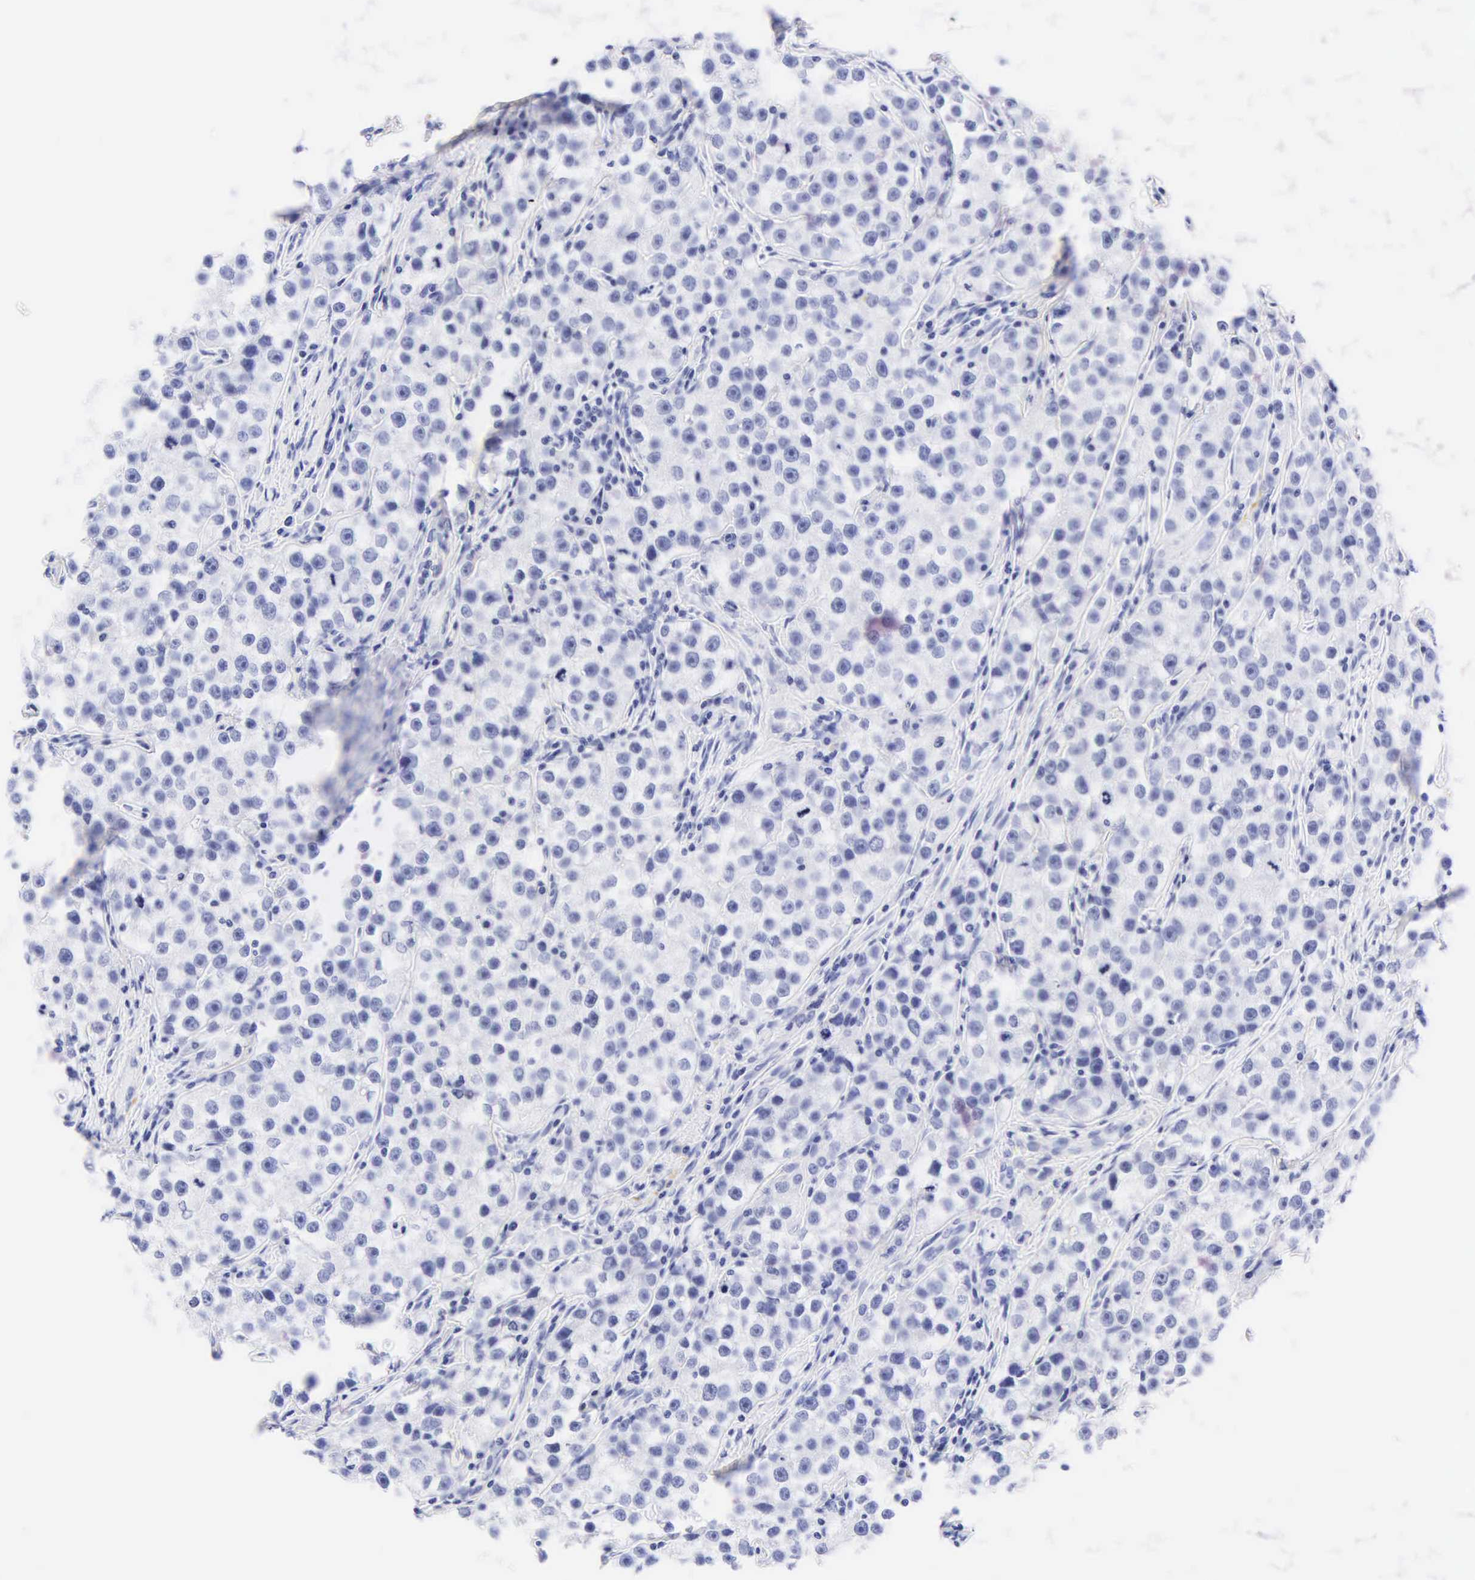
{"staining": {"intensity": "negative", "quantity": "none", "location": "none"}, "tissue": "testis cancer", "cell_type": "Tumor cells", "image_type": "cancer", "snomed": [{"axis": "morphology", "description": "Seminoma, NOS"}, {"axis": "topography", "description": "Testis"}], "caption": "Testis seminoma stained for a protein using immunohistochemistry reveals no positivity tumor cells.", "gene": "DES", "patient": {"sex": "male", "age": 32}}